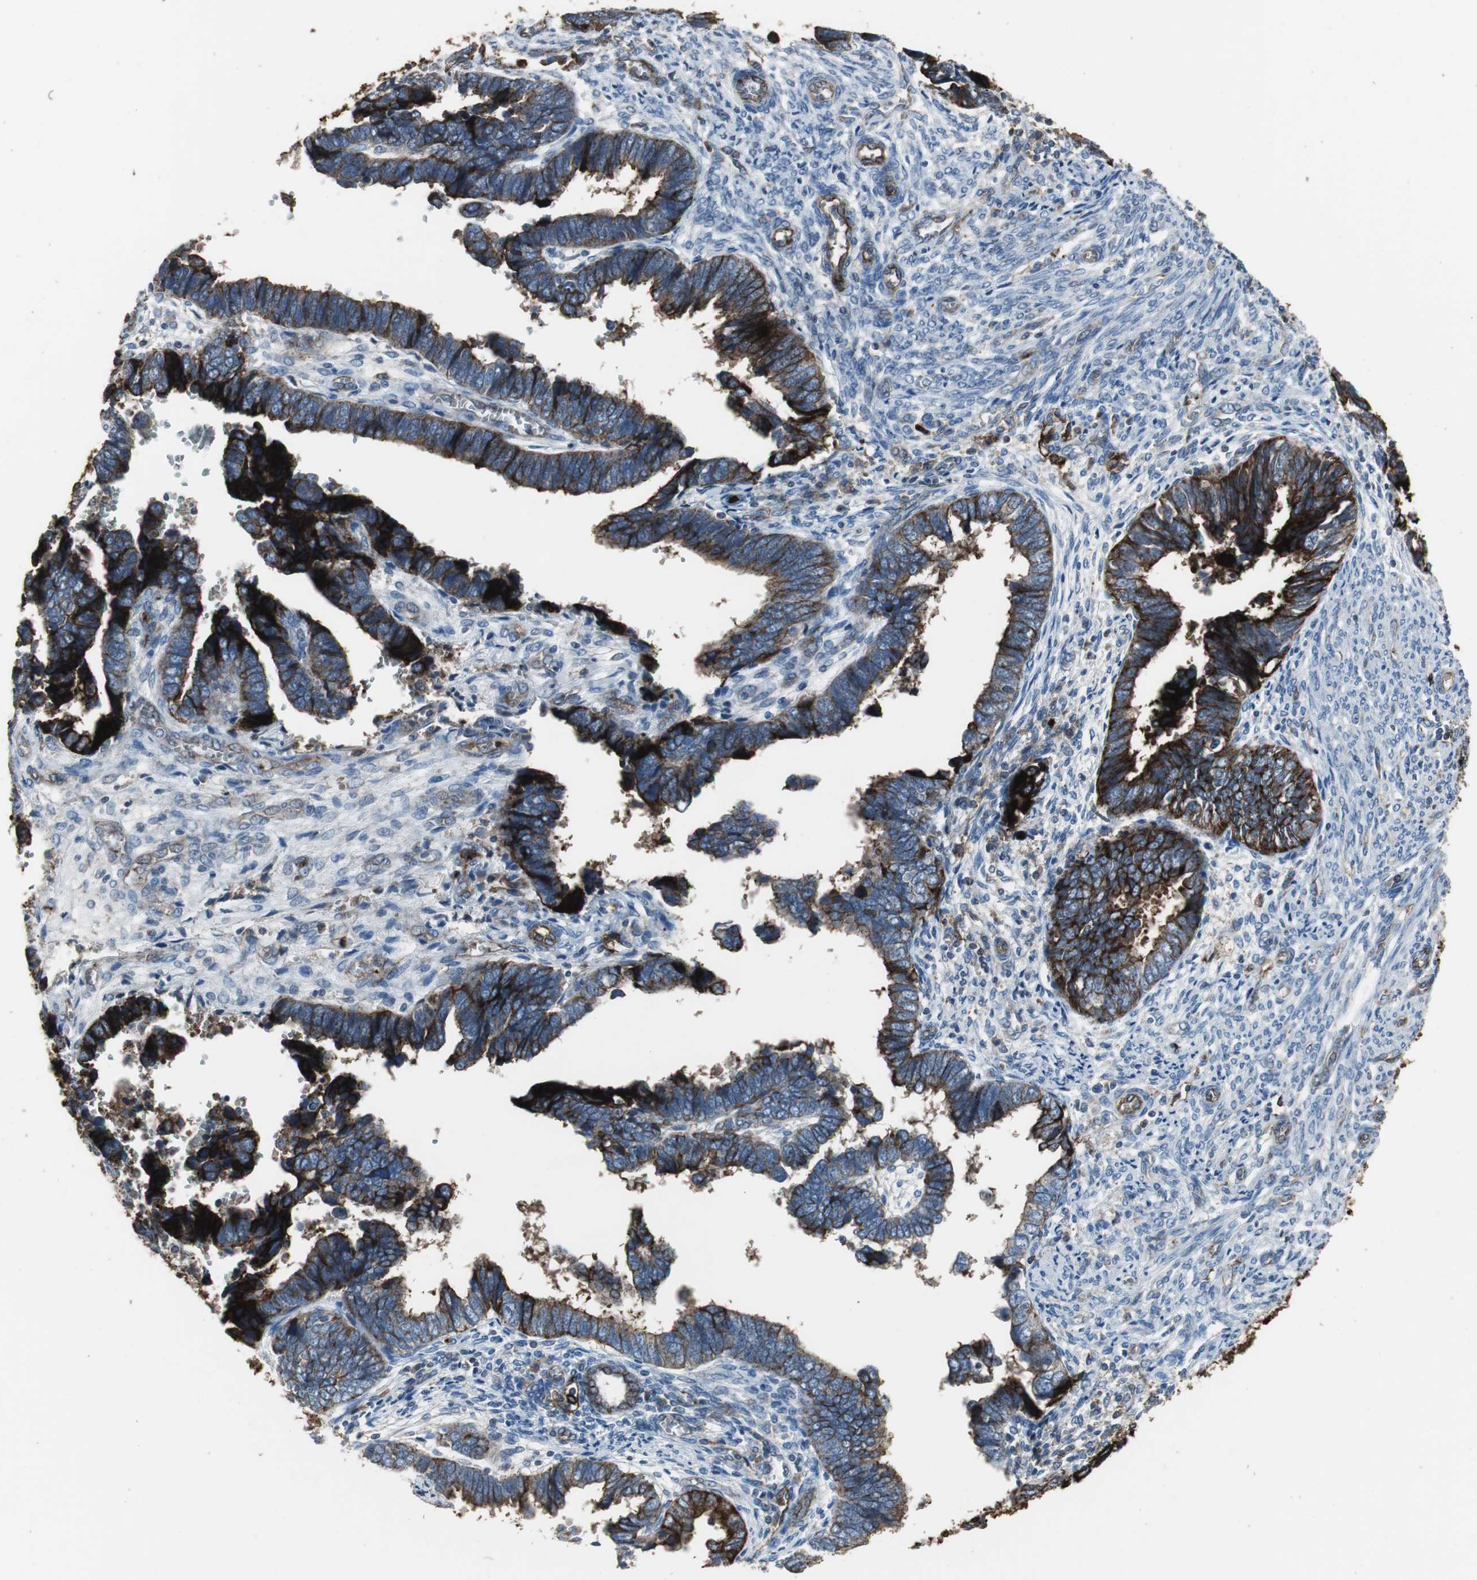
{"staining": {"intensity": "strong", "quantity": ">75%", "location": "cytoplasmic/membranous"}, "tissue": "endometrial cancer", "cell_type": "Tumor cells", "image_type": "cancer", "snomed": [{"axis": "morphology", "description": "Adenocarcinoma, NOS"}, {"axis": "topography", "description": "Endometrium"}], "caption": "The histopathology image exhibits staining of endometrial cancer, revealing strong cytoplasmic/membranous protein expression (brown color) within tumor cells.", "gene": "F11R", "patient": {"sex": "female", "age": 75}}